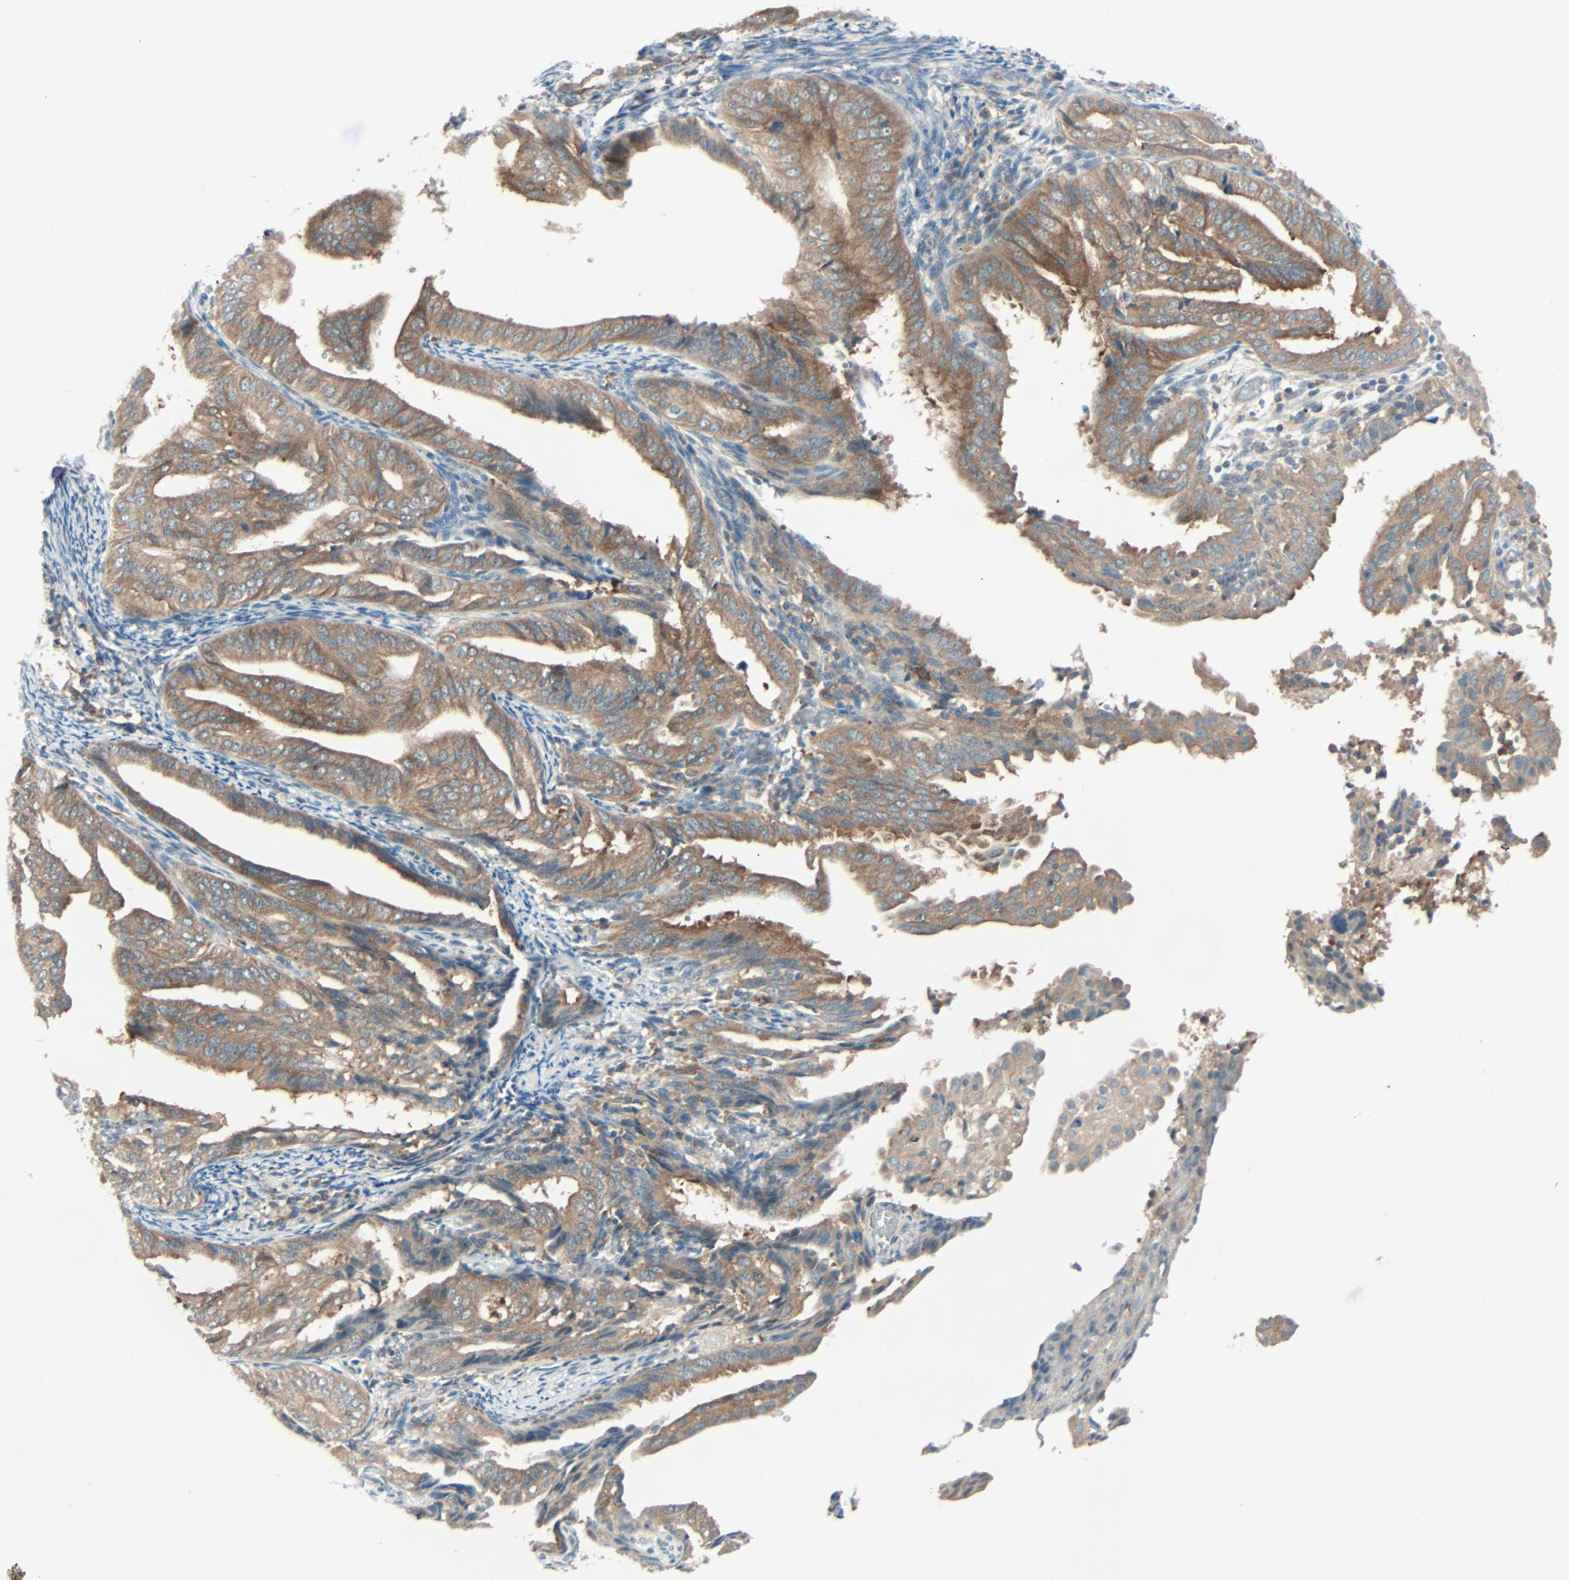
{"staining": {"intensity": "moderate", "quantity": ">75%", "location": "cytoplasmic/membranous"}, "tissue": "endometrial cancer", "cell_type": "Tumor cells", "image_type": "cancer", "snomed": [{"axis": "morphology", "description": "Adenocarcinoma, NOS"}, {"axis": "topography", "description": "Endometrium"}], "caption": "Immunohistochemistry (IHC) (DAB) staining of human endometrial adenocarcinoma reveals moderate cytoplasmic/membranous protein positivity in approximately >75% of tumor cells.", "gene": "SMIM8", "patient": {"sex": "female", "age": 58}}